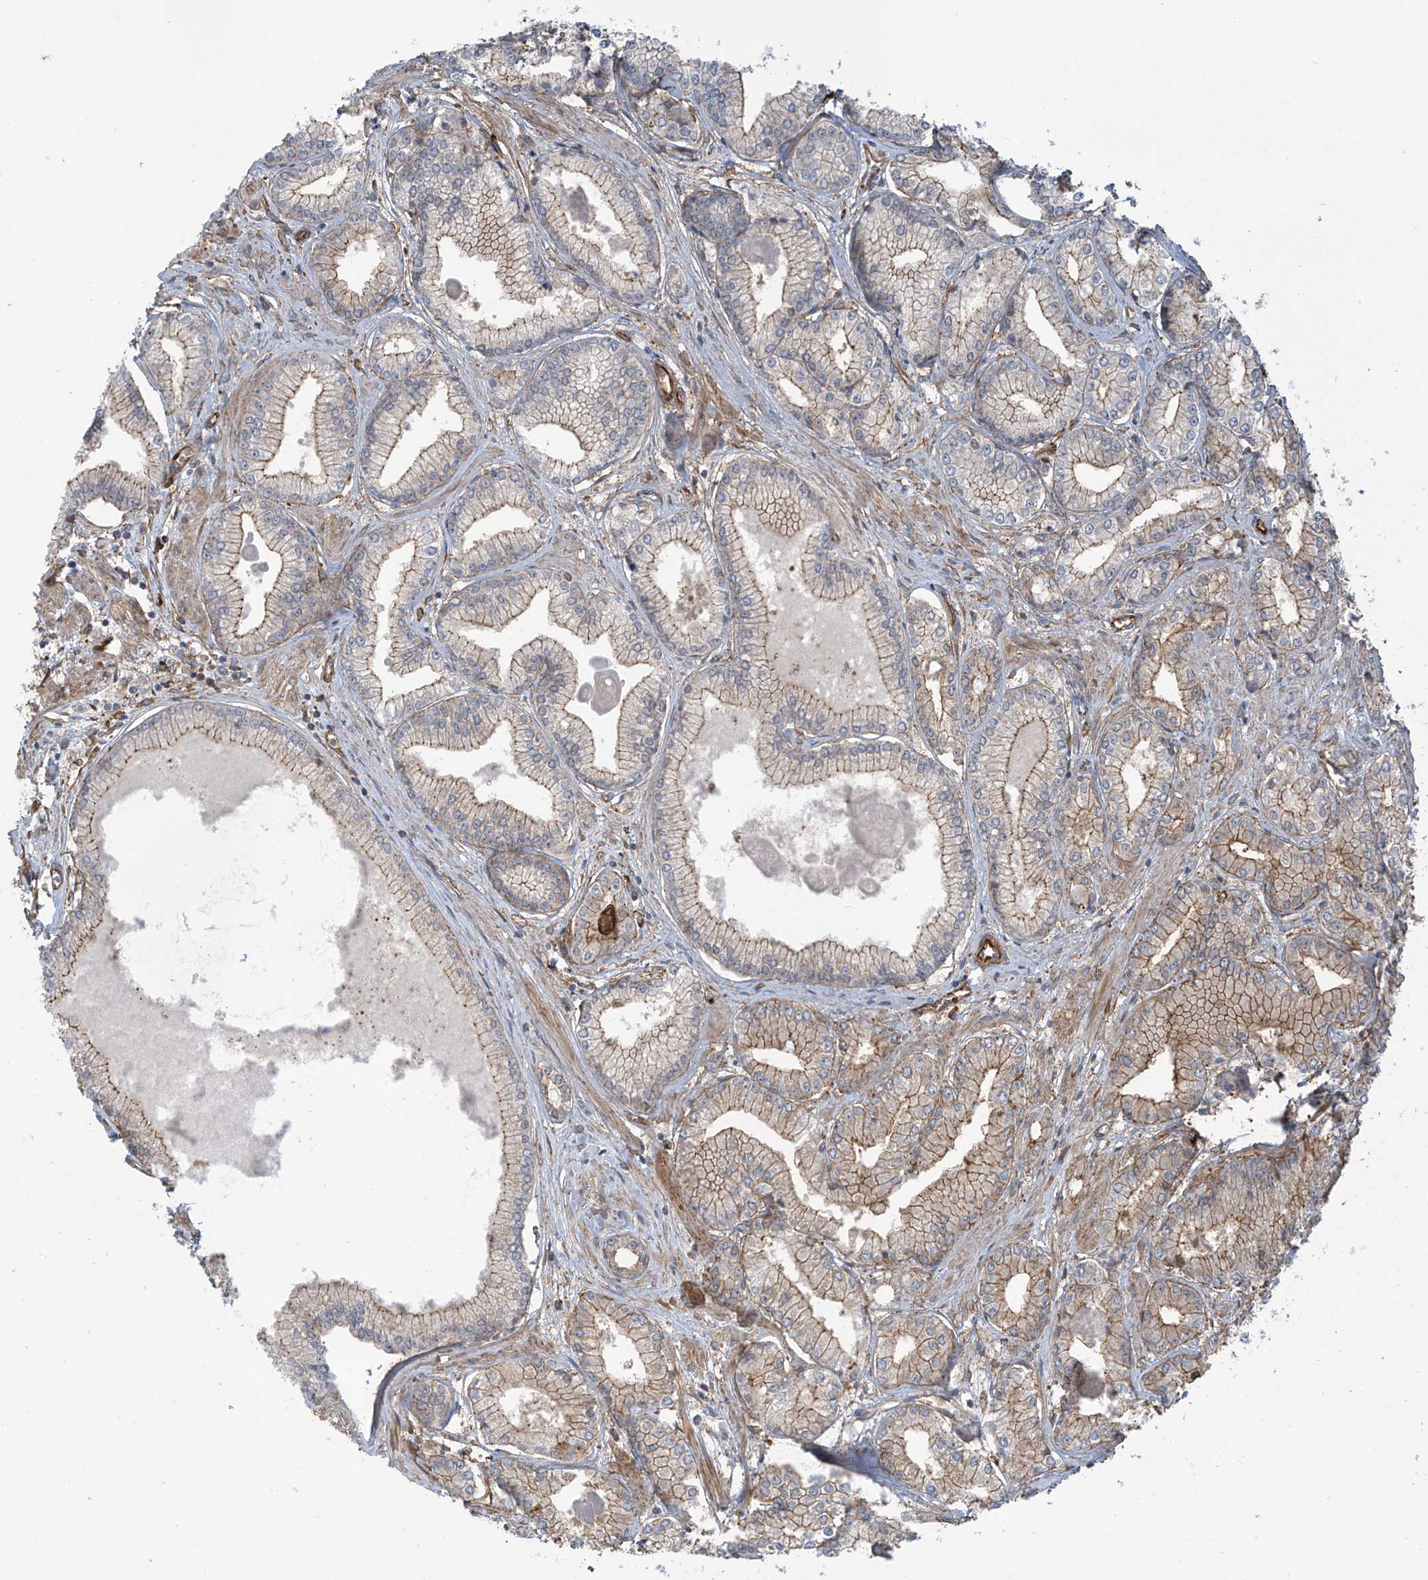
{"staining": {"intensity": "moderate", "quantity": ">75%", "location": "cytoplasmic/membranous"}, "tissue": "prostate cancer", "cell_type": "Tumor cells", "image_type": "cancer", "snomed": [{"axis": "morphology", "description": "Adenocarcinoma, Low grade"}, {"axis": "topography", "description": "Prostate"}], "caption": "Prostate adenocarcinoma (low-grade) stained with DAB (3,3'-diaminobenzidine) immunohistochemistry displays medium levels of moderate cytoplasmic/membranous staining in about >75% of tumor cells.", "gene": "SLC9A2", "patient": {"sex": "male", "age": 60}}